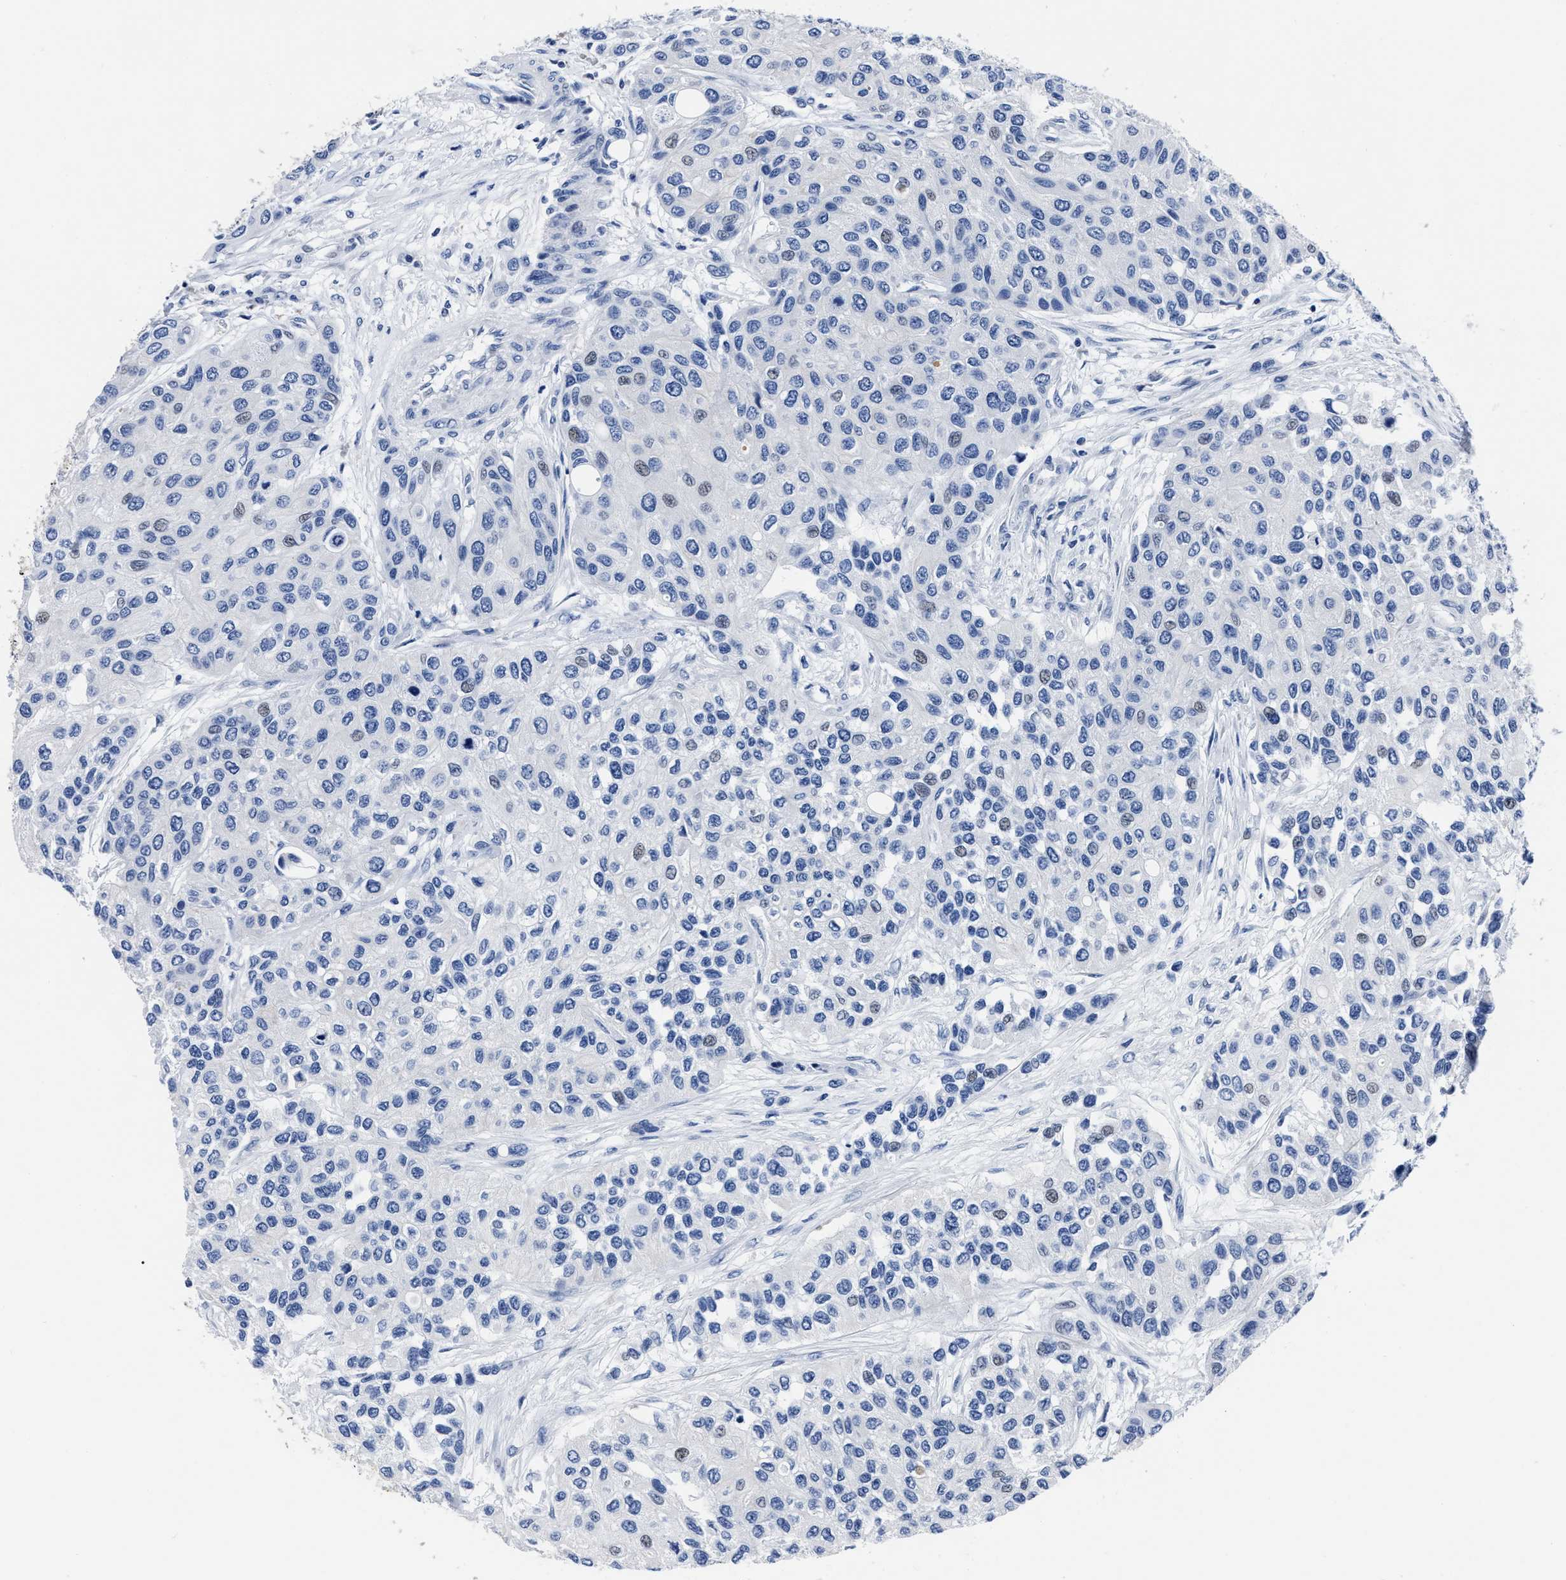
{"staining": {"intensity": "negative", "quantity": "none", "location": "none"}, "tissue": "urothelial cancer", "cell_type": "Tumor cells", "image_type": "cancer", "snomed": [{"axis": "morphology", "description": "Urothelial carcinoma, High grade"}, {"axis": "topography", "description": "Urinary bladder"}], "caption": "Tumor cells show no significant positivity in urothelial cancer.", "gene": "MOV10L1", "patient": {"sex": "female", "age": 56}}